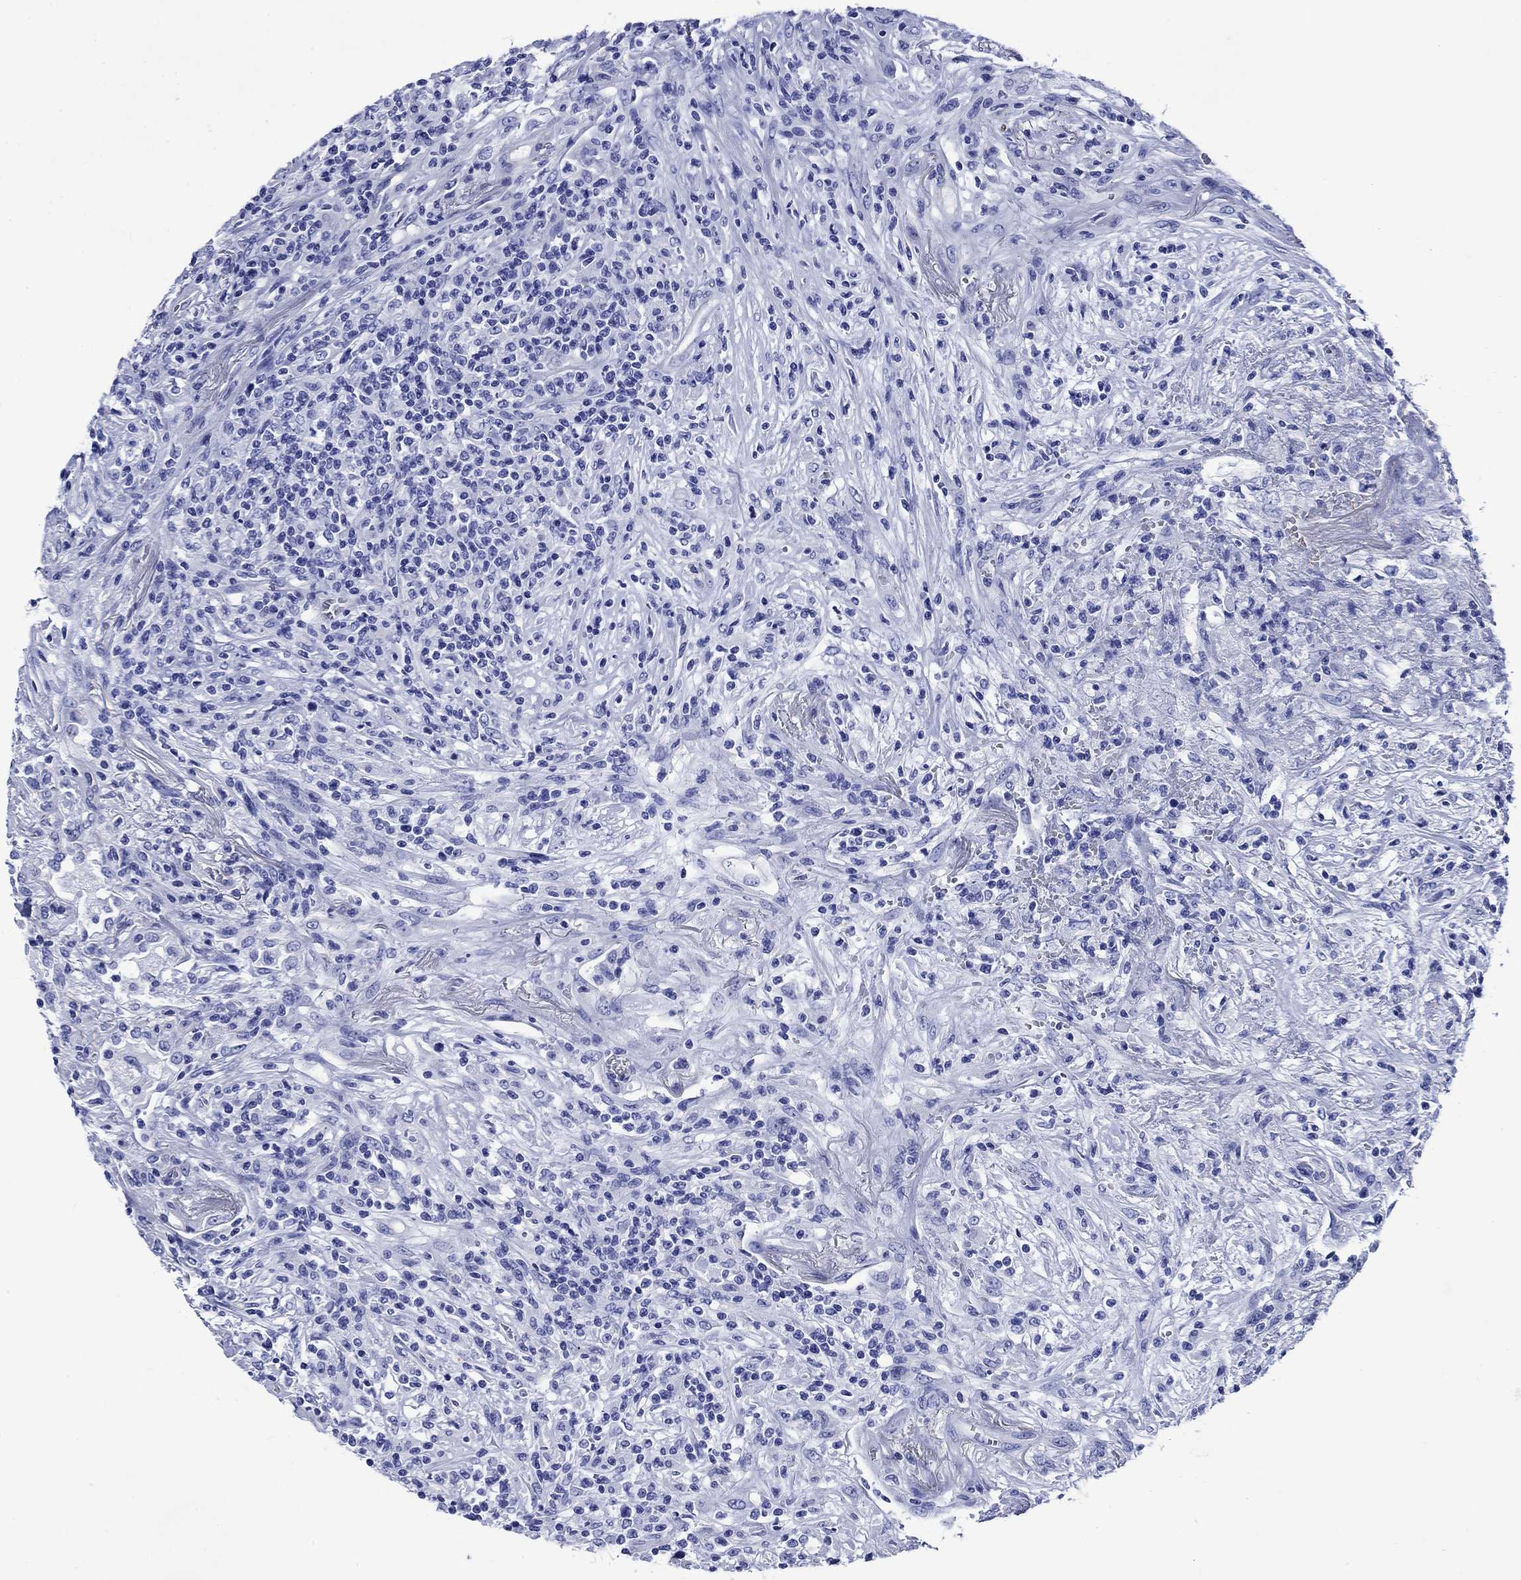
{"staining": {"intensity": "negative", "quantity": "none", "location": "none"}, "tissue": "lymphoma", "cell_type": "Tumor cells", "image_type": "cancer", "snomed": [{"axis": "morphology", "description": "Malignant lymphoma, non-Hodgkin's type, High grade"}, {"axis": "topography", "description": "Lung"}], "caption": "Tumor cells show no significant positivity in lymphoma. The staining is performed using DAB brown chromogen with nuclei counter-stained in using hematoxylin.", "gene": "SLC1A2", "patient": {"sex": "male", "age": 79}}